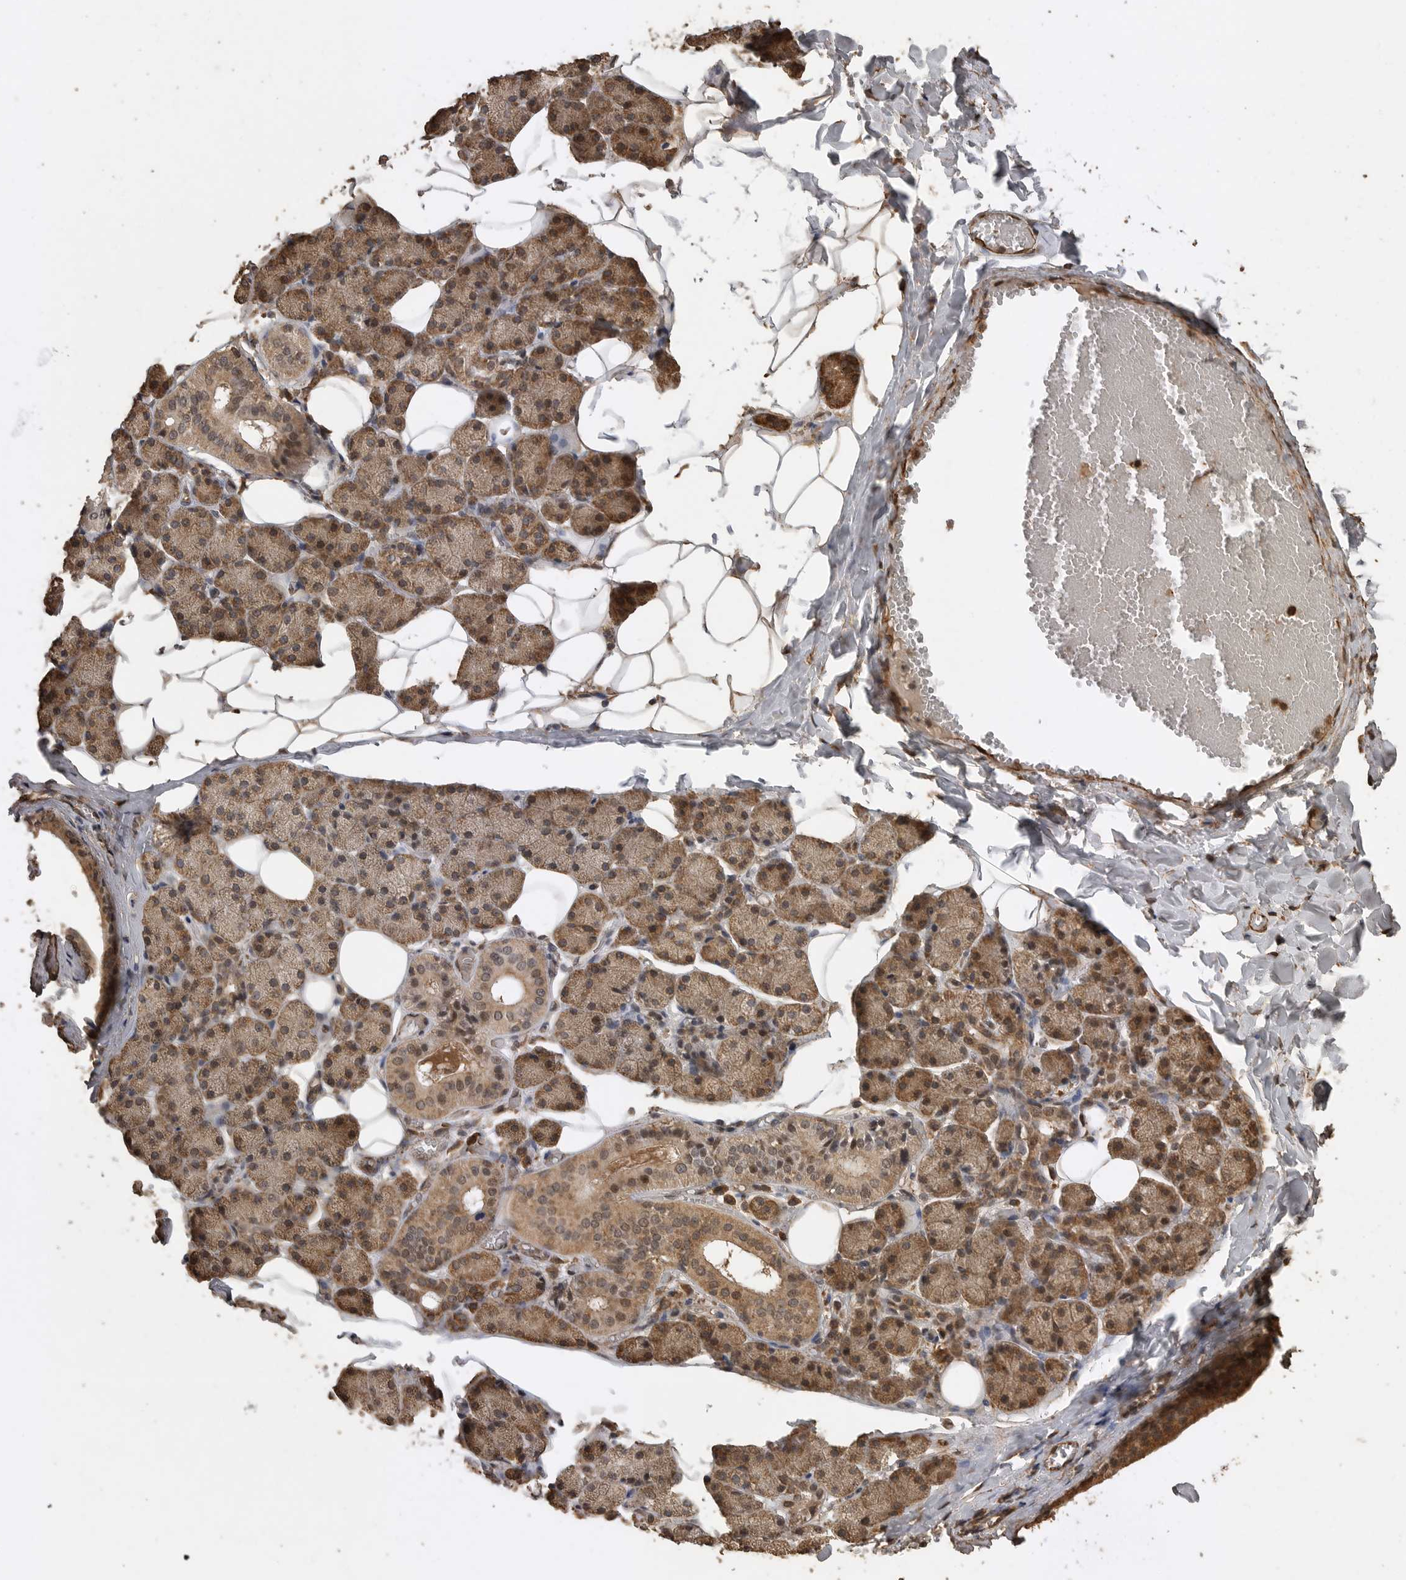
{"staining": {"intensity": "moderate", "quantity": ">75%", "location": "cytoplasmic/membranous"}, "tissue": "salivary gland", "cell_type": "Glandular cells", "image_type": "normal", "snomed": [{"axis": "morphology", "description": "Normal tissue, NOS"}, {"axis": "topography", "description": "Salivary gland"}], "caption": "IHC of benign human salivary gland shows medium levels of moderate cytoplasmic/membranous positivity in about >75% of glandular cells. (IHC, brightfield microscopy, high magnification).", "gene": "PINK1", "patient": {"sex": "female", "age": 33}}